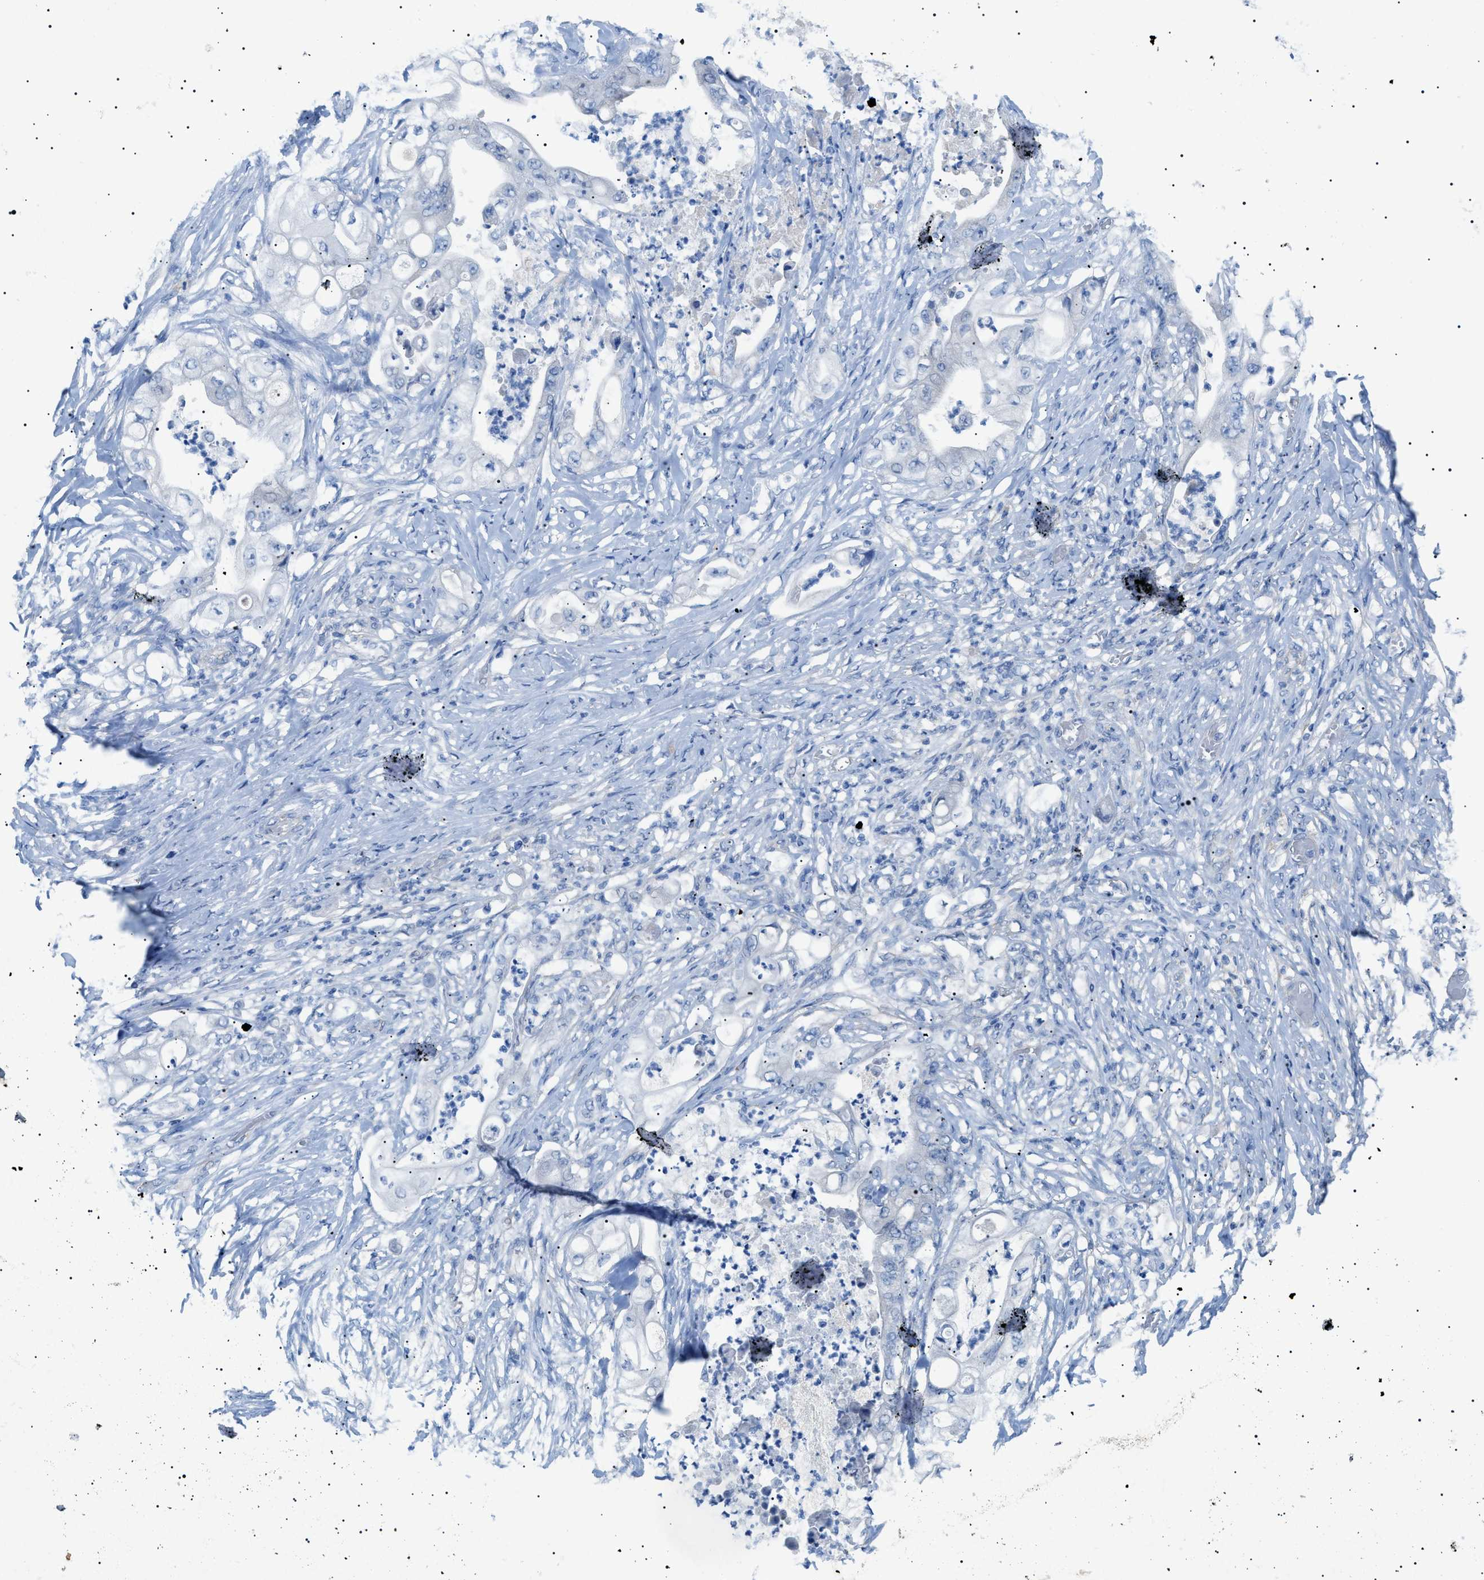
{"staining": {"intensity": "negative", "quantity": "none", "location": "none"}, "tissue": "stomach cancer", "cell_type": "Tumor cells", "image_type": "cancer", "snomed": [{"axis": "morphology", "description": "Adenocarcinoma, NOS"}, {"axis": "topography", "description": "Stomach"}], "caption": "There is no significant expression in tumor cells of adenocarcinoma (stomach).", "gene": "ADAMTS1", "patient": {"sex": "female", "age": 73}}